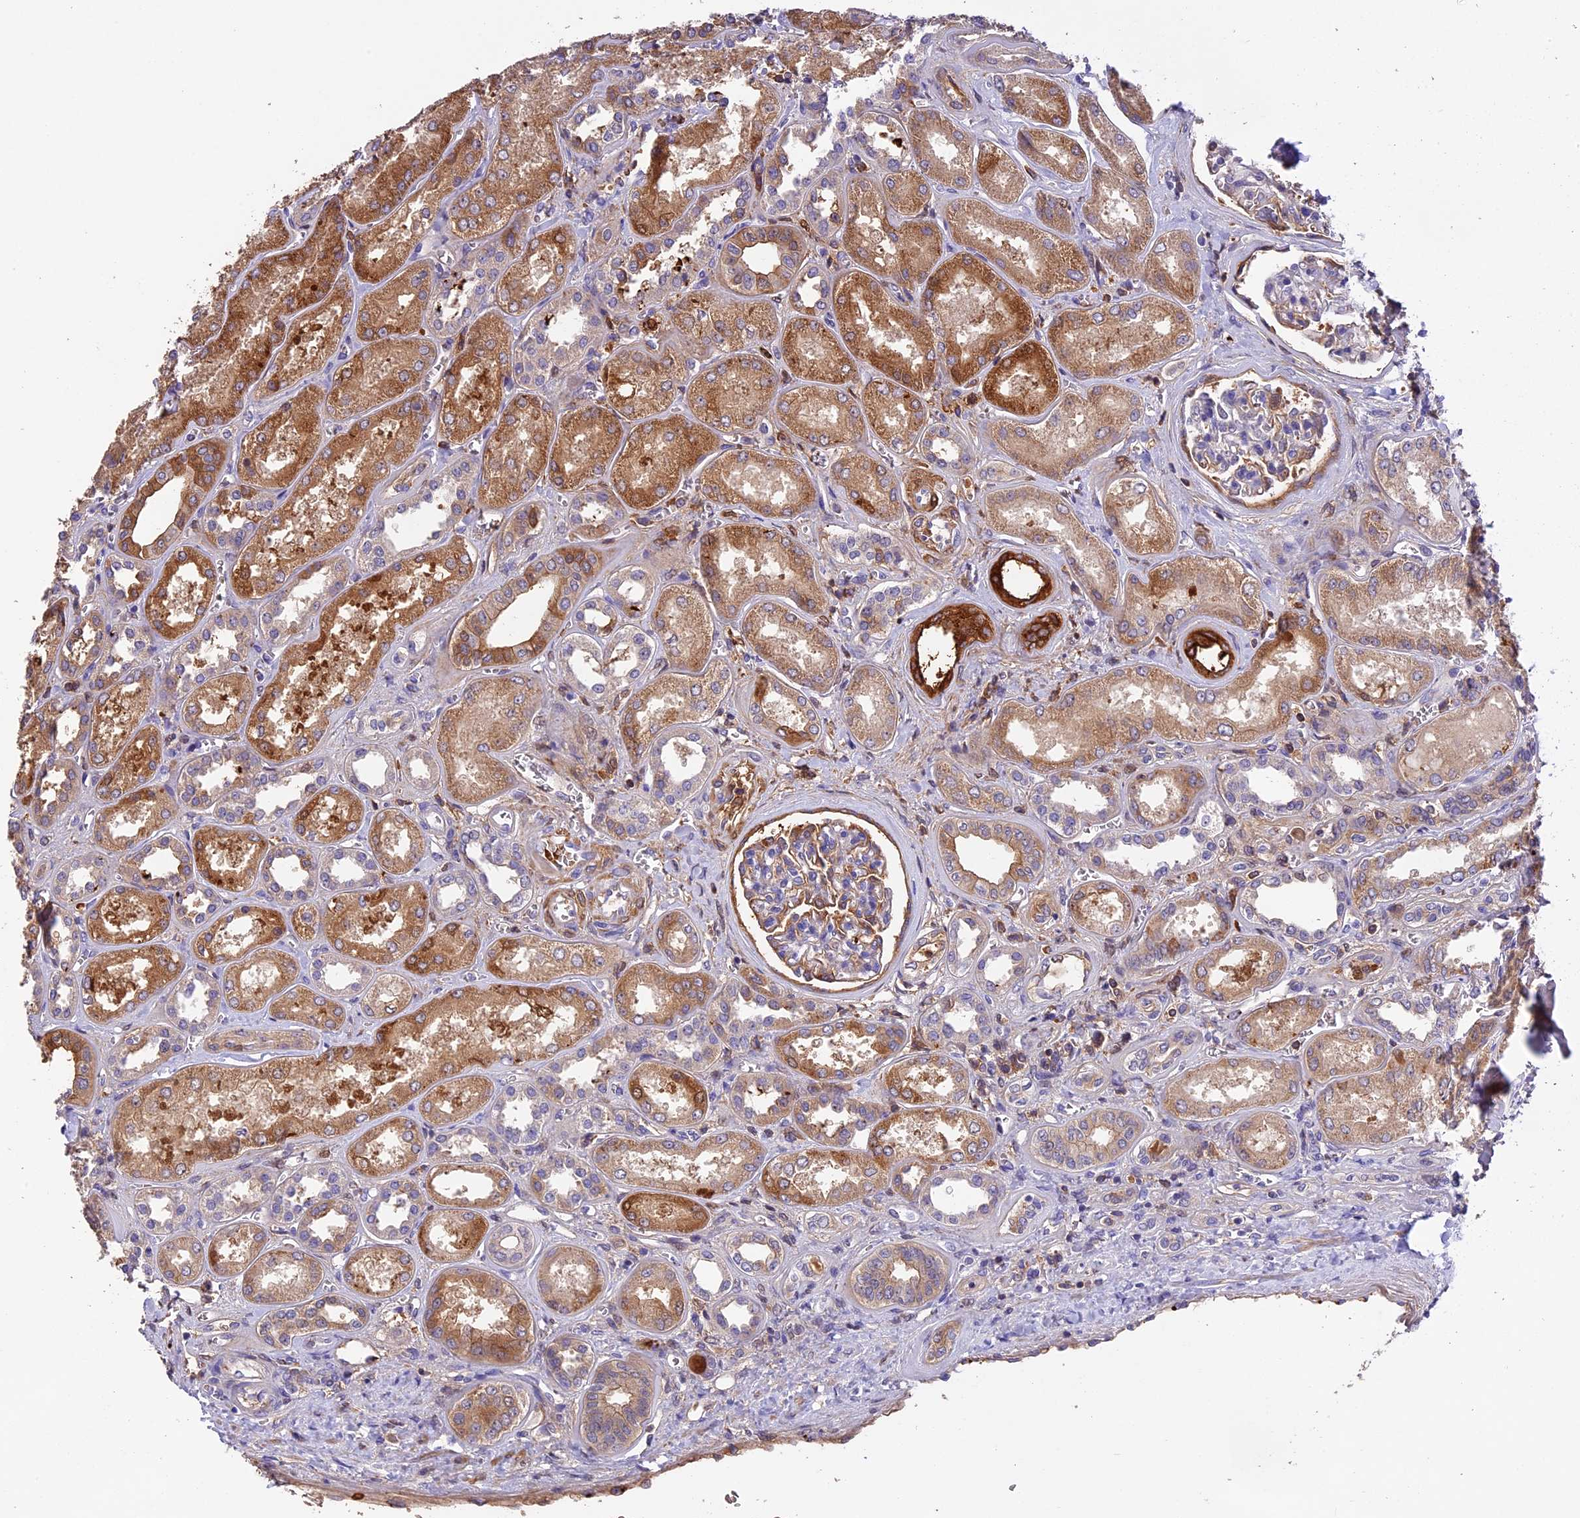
{"staining": {"intensity": "moderate", "quantity": "<25%", "location": "cytoplasmic/membranous"}, "tissue": "kidney", "cell_type": "Cells in glomeruli", "image_type": "normal", "snomed": [{"axis": "morphology", "description": "Normal tissue, NOS"}, {"axis": "morphology", "description": "Adenocarcinoma, NOS"}, {"axis": "topography", "description": "Kidney"}], "caption": "A photomicrograph of human kidney stained for a protein exhibits moderate cytoplasmic/membranous brown staining in cells in glomeruli.", "gene": "PHAF1", "patient": {"sex": "female", "age": 68}}